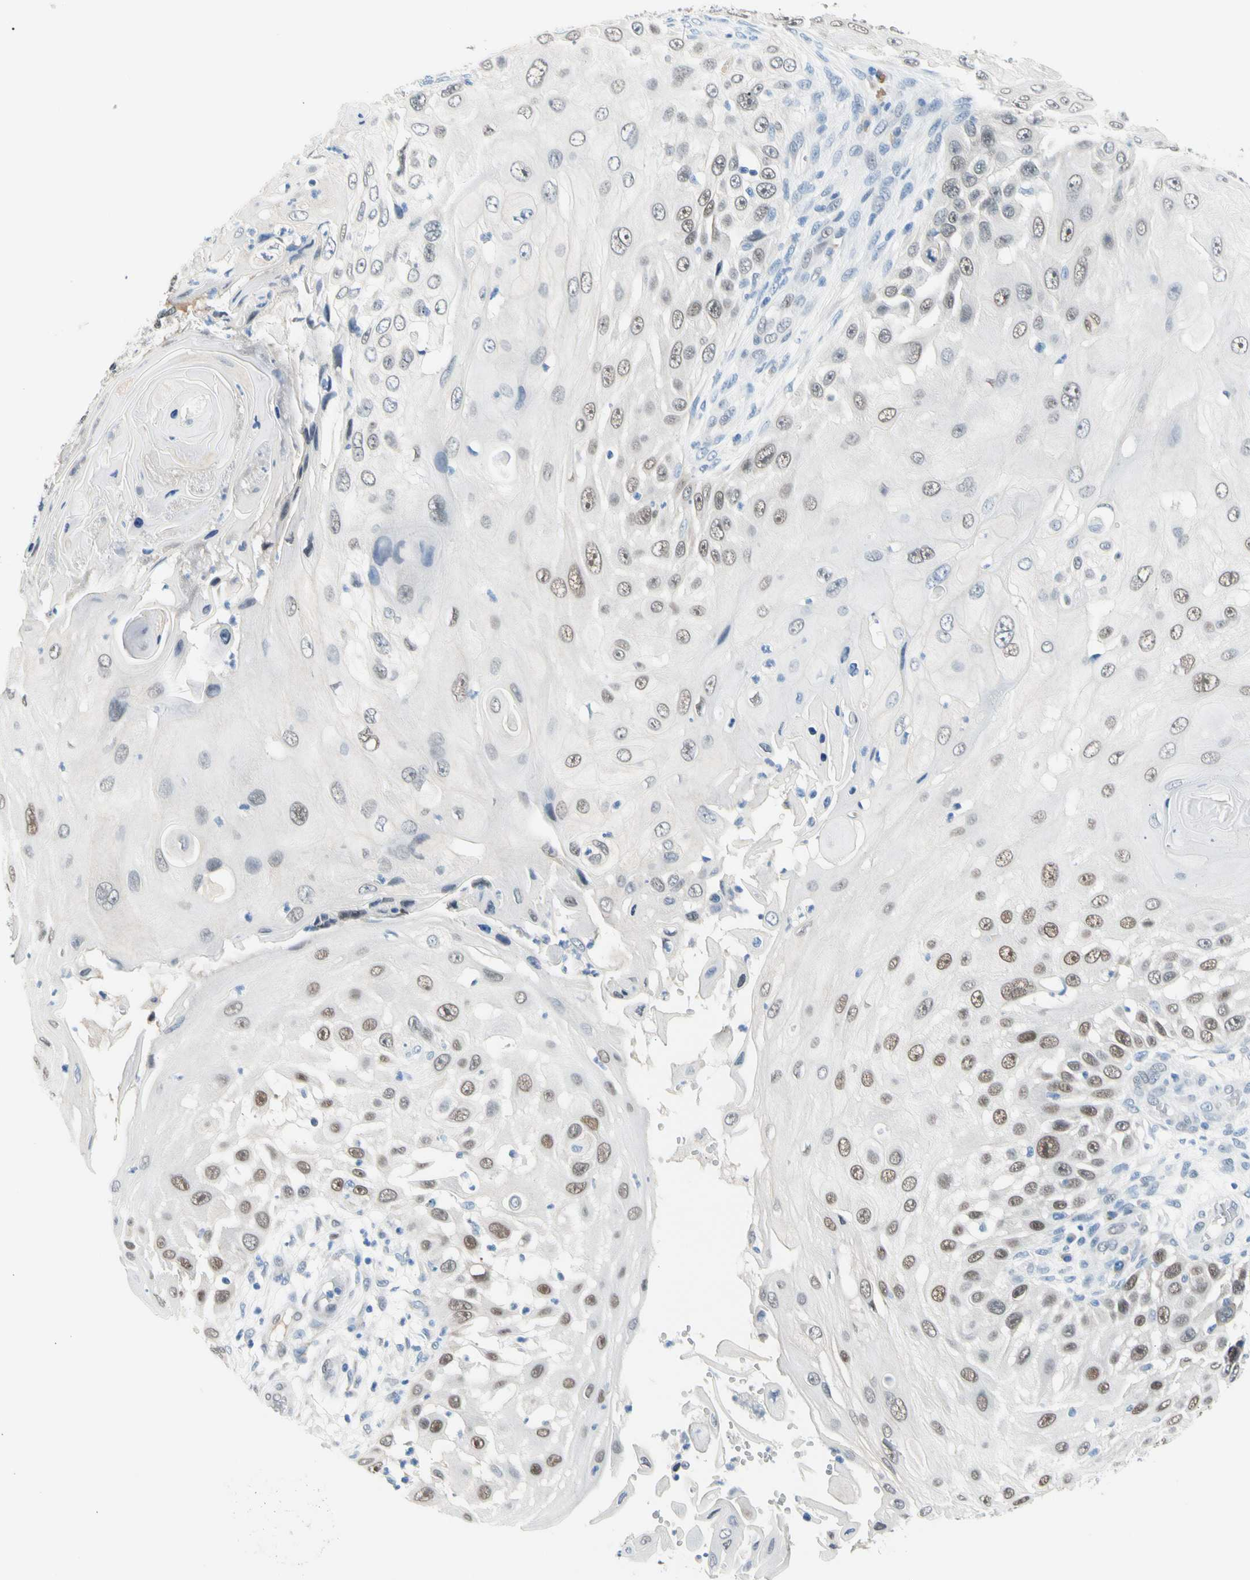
{"staining": {"intensity": "weak", "quantity": ">75%", "location": "nuclear"}, "tissue": "skin cancer", "cell_type": "Tumor cells", "image_type": "cancer", "snomed": [{"axis": "morphology", "description": "Squamous cell carcinoma, NOS"}, {"axis": "topography", "description": "Skin"}], "caption": "A high-resolution image shows immunohistochemistry staining of skin squamous cell carcinoma, which demonstrates weak nuclear staining in approximately >75% of tumor cells.", "gene": "NFIA", "patient": {"sex": "female", "age": 44}}